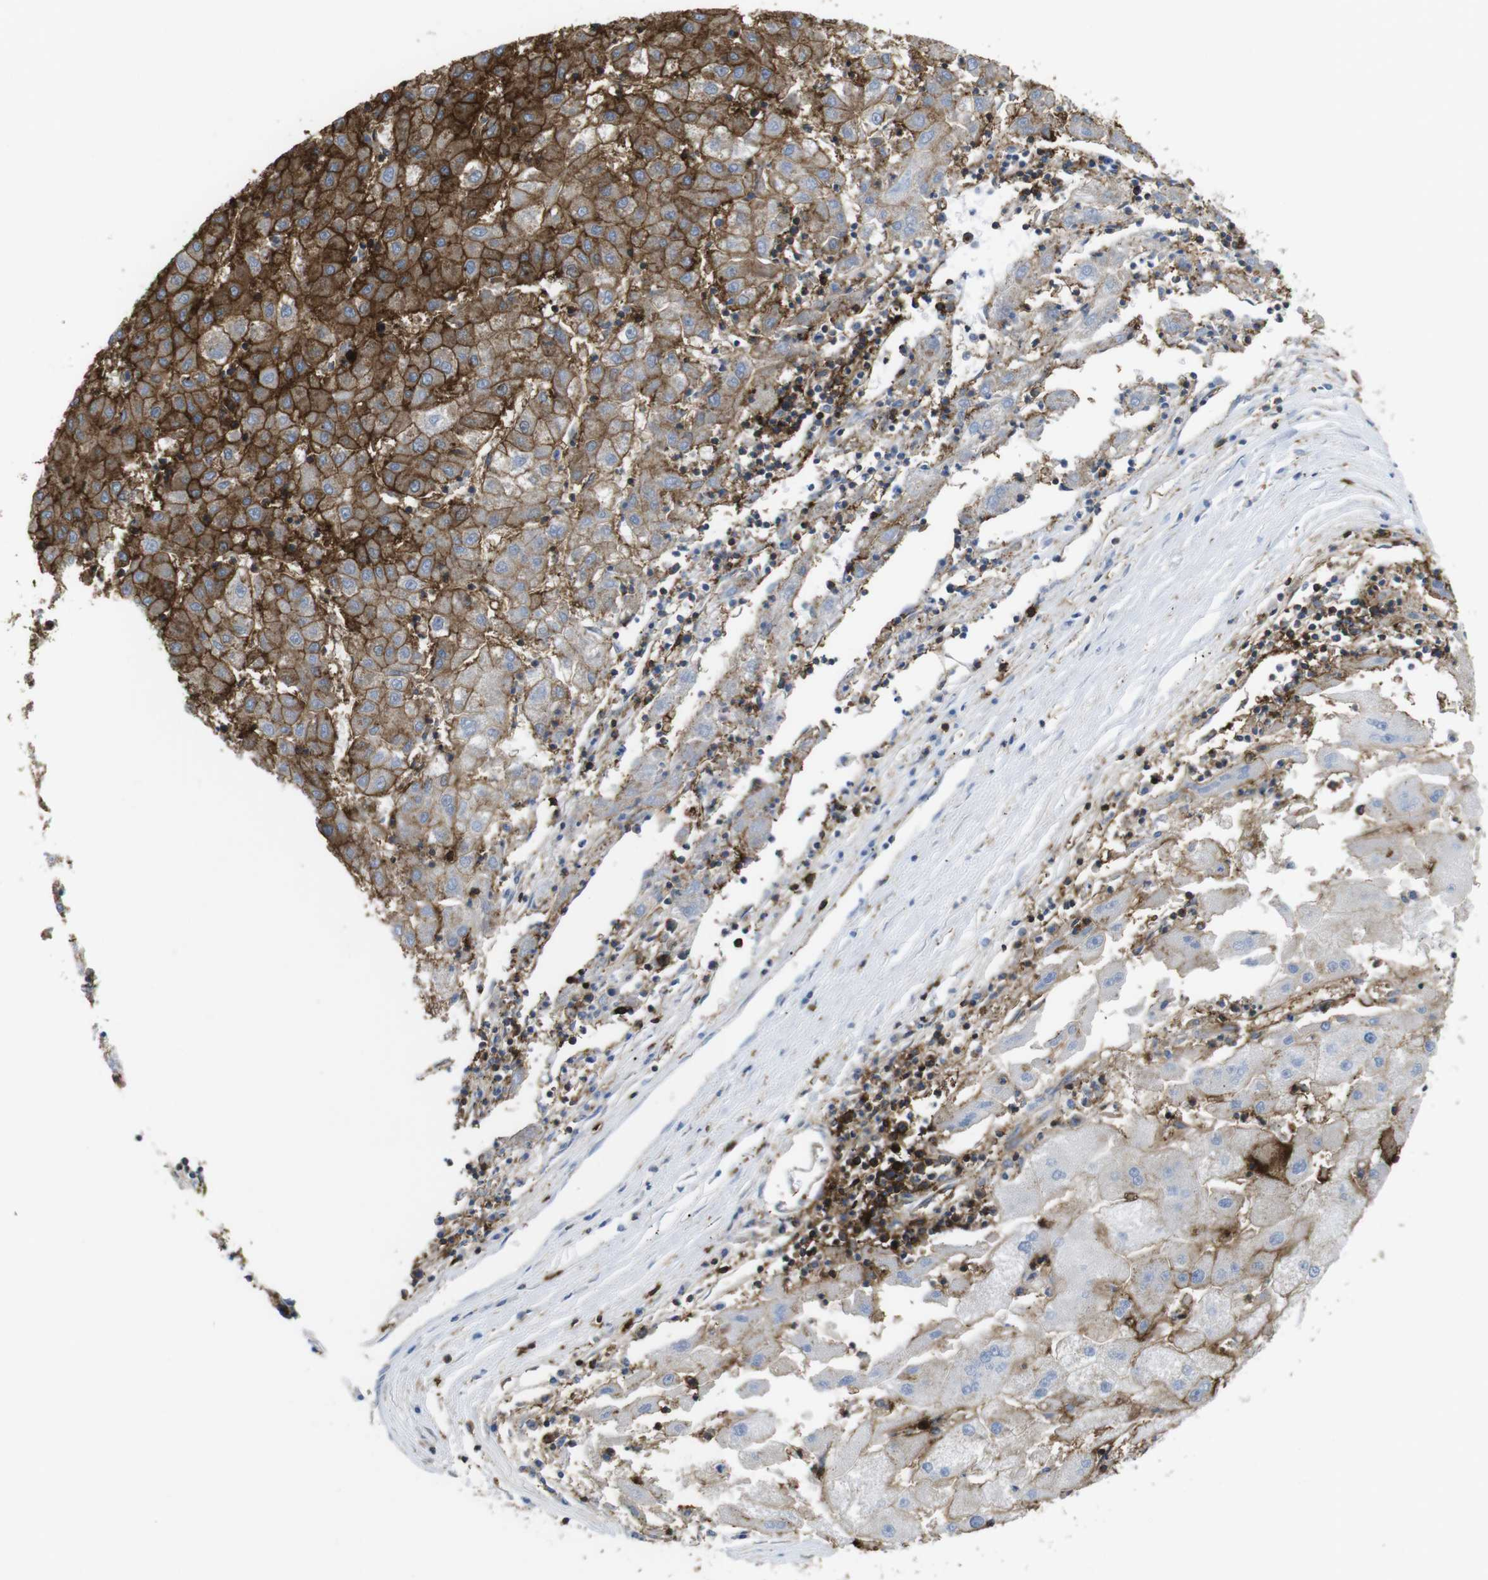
{"staining": {"intensity": "strong", "quantity": "25%-75%", "location": "cytoplasmic/membranous"}, "tissue": "liver cancer", "cell_type": "Tumor cells", "image_type": "cancer", "snomed": [{"axis": "morphology", "description": "Carcinoma, Hepatocellular, NOS"}, {"axis": "topography", "description": "Liver"}], "caption": "Tumor cells reveal high levels of strong cytoplasmic/membranous expression in about 25%-75% of cells in human hepatocellular carcinoma (liver). The staining was performed using DAB, with brown indicating positive protein expression. Nuclei are stained blue with hematoxylin.", "gene": "CCR6", "patient": {"sex": "male", "age": 72}}